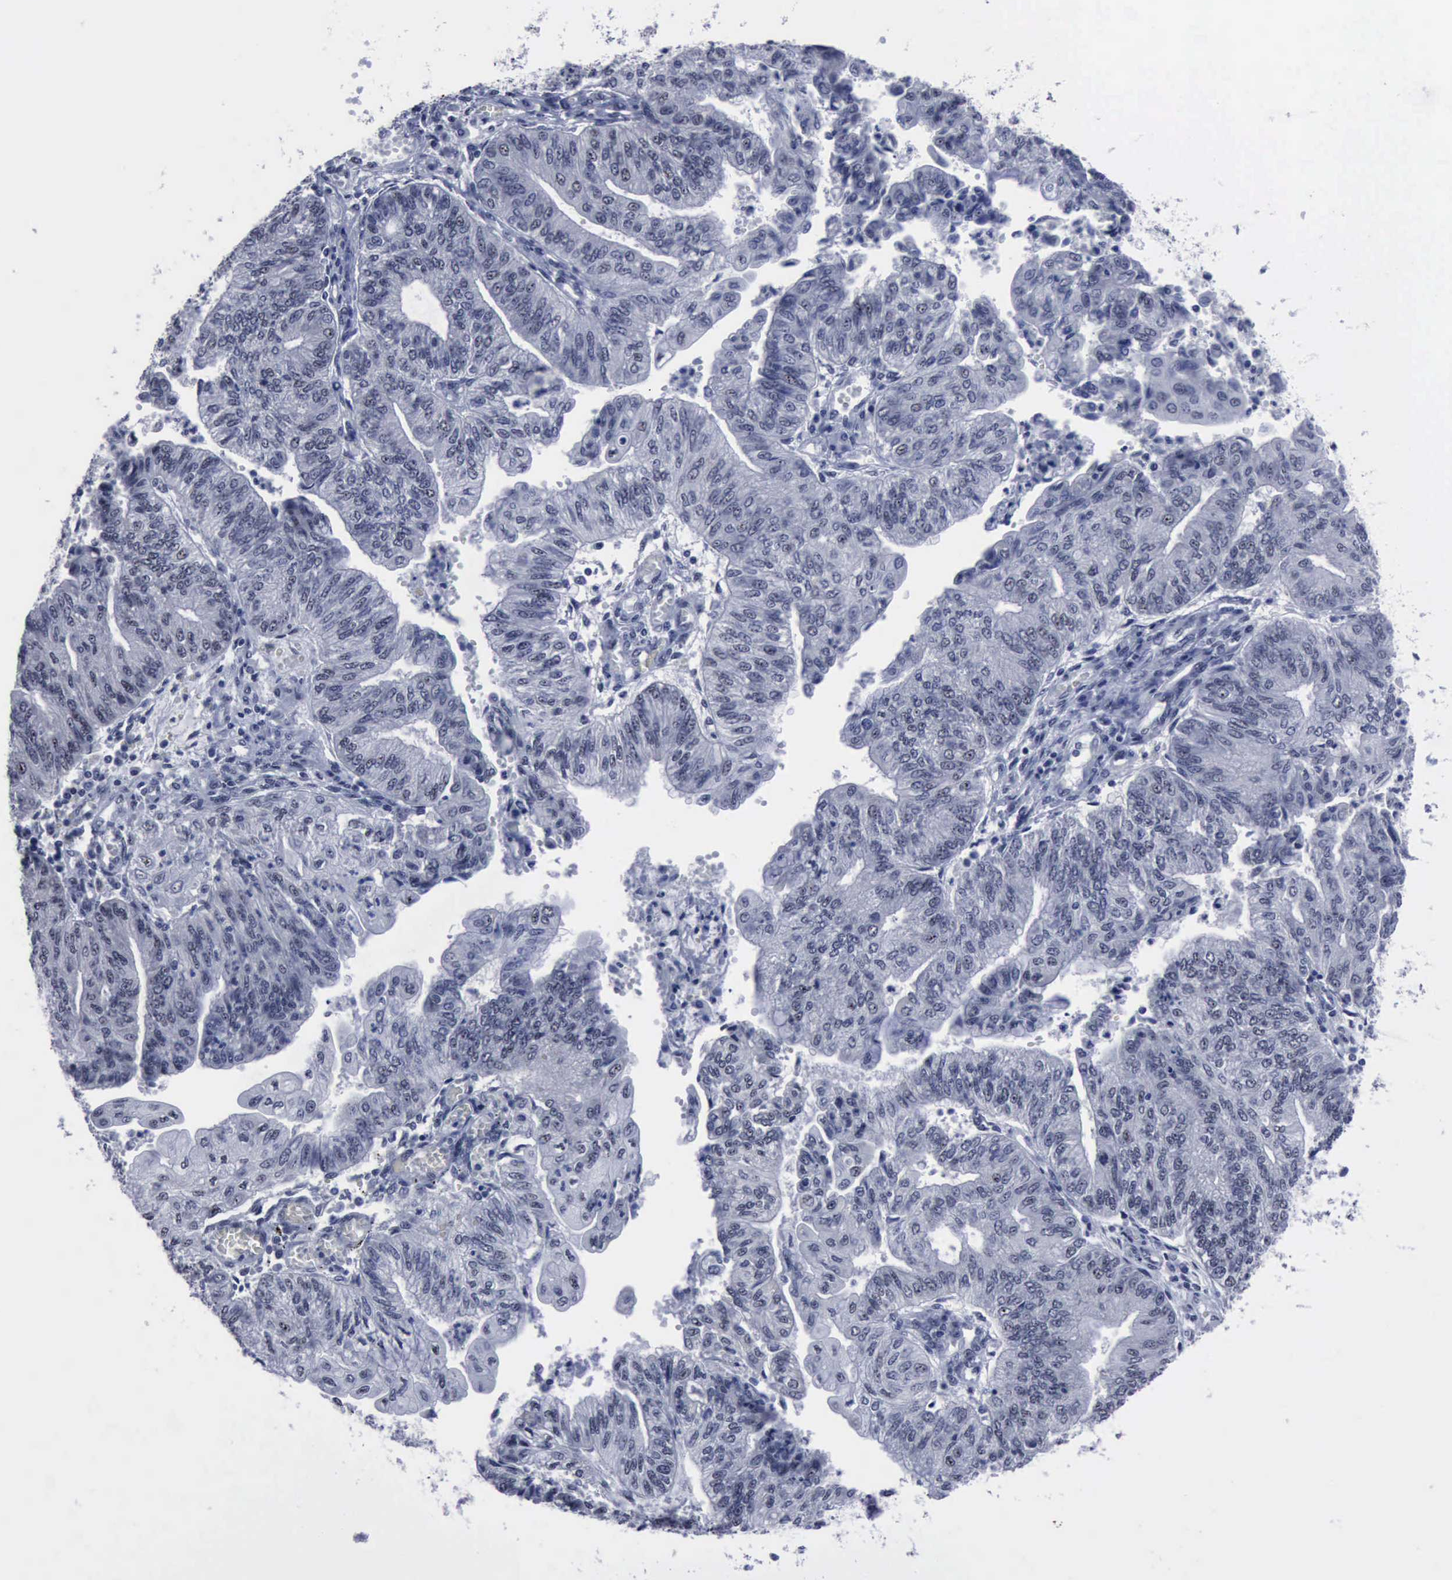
{"staining": {"intensity": "negative", "quantity": "none", "location": "none"}, "tissue": "endometrial cancer", "cell_type": "Tumor cells", "image_type": "cancer", "snomed": [{"axis": "morphology", "description": "Adenocarcinoma, NOS"}, {"axis": "topography", "description": "Endometrium"}], "caption": "Protein analysis of endometrial adenocarcinoma shows no significant positivity in tumor cells.", "gene": "BRD1", "patient": {"sex": "female", "age": 59}}